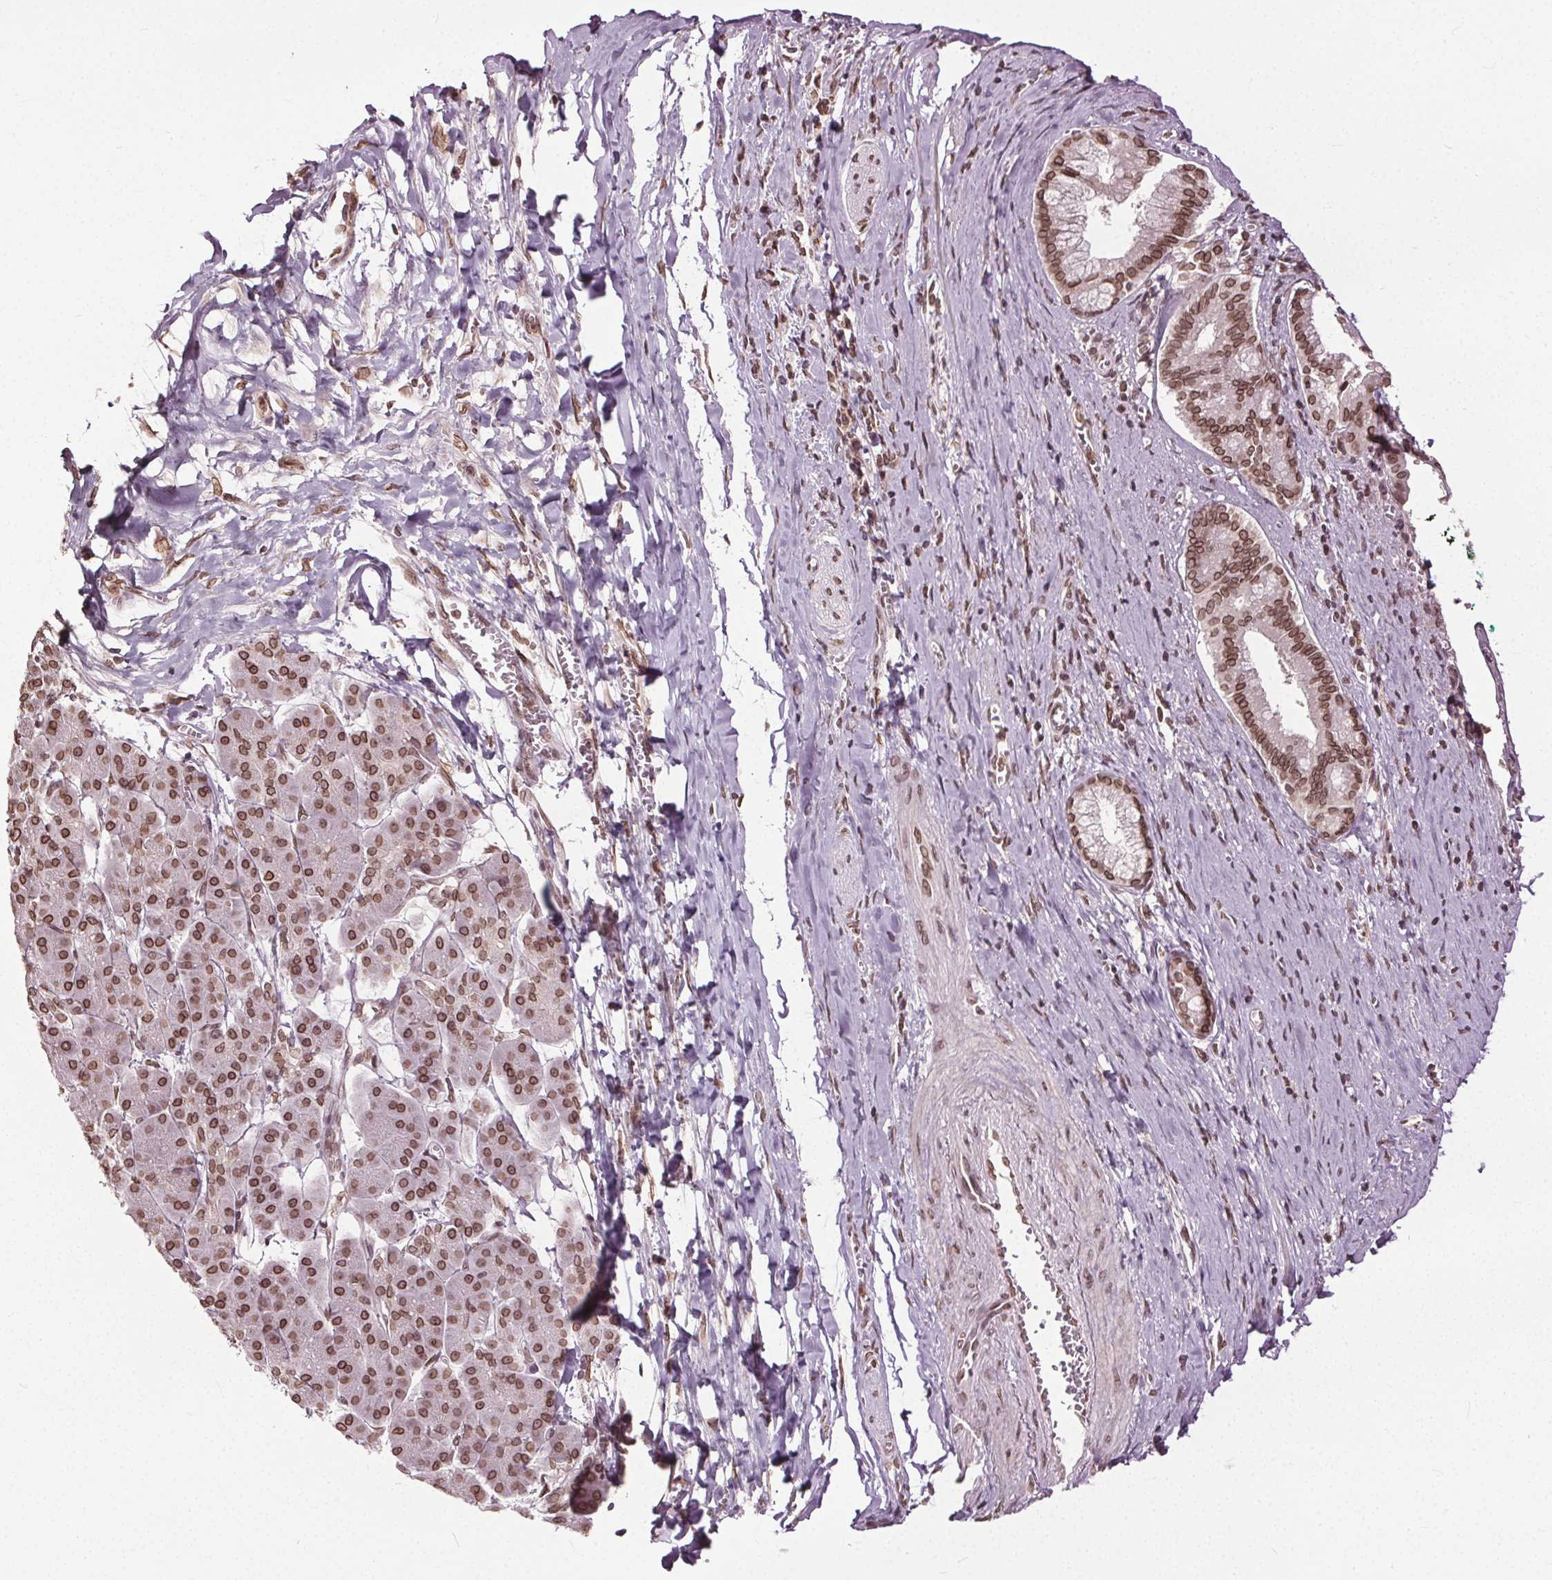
{"staining": {"intensity": "moderate", "quantity": ">75%", "location": "cytoplasmic/membranous,nuclear"}, "tissue": "pancreatic cancer", "cell_type": "Tumor cells", "image_type": "cancer", "snomed": [{"axis": "morphology", "description": "Normal tissue, NOS"}, {"axis": "morphology", "description": "Adenocarcinoma, NOS"}, {"axis": "topography", "description": "Lymph node"}, {"axis": "topography", "description": "Pancreas"}], "caption": "DAB (3,3'-diaminobenzidine) immunohistochemical staining of pancreatic cancer exhibits moderate cytoplasmic/membranous and nuclear protein staining in approximately >75% of tumor cells. (DAB (3,3'-diaminobenzidine) IHC, brown staining for protein, blue staining for nuclei).", "gene": "TTC39C", "patient": {"sex": "female", "age": 58}}